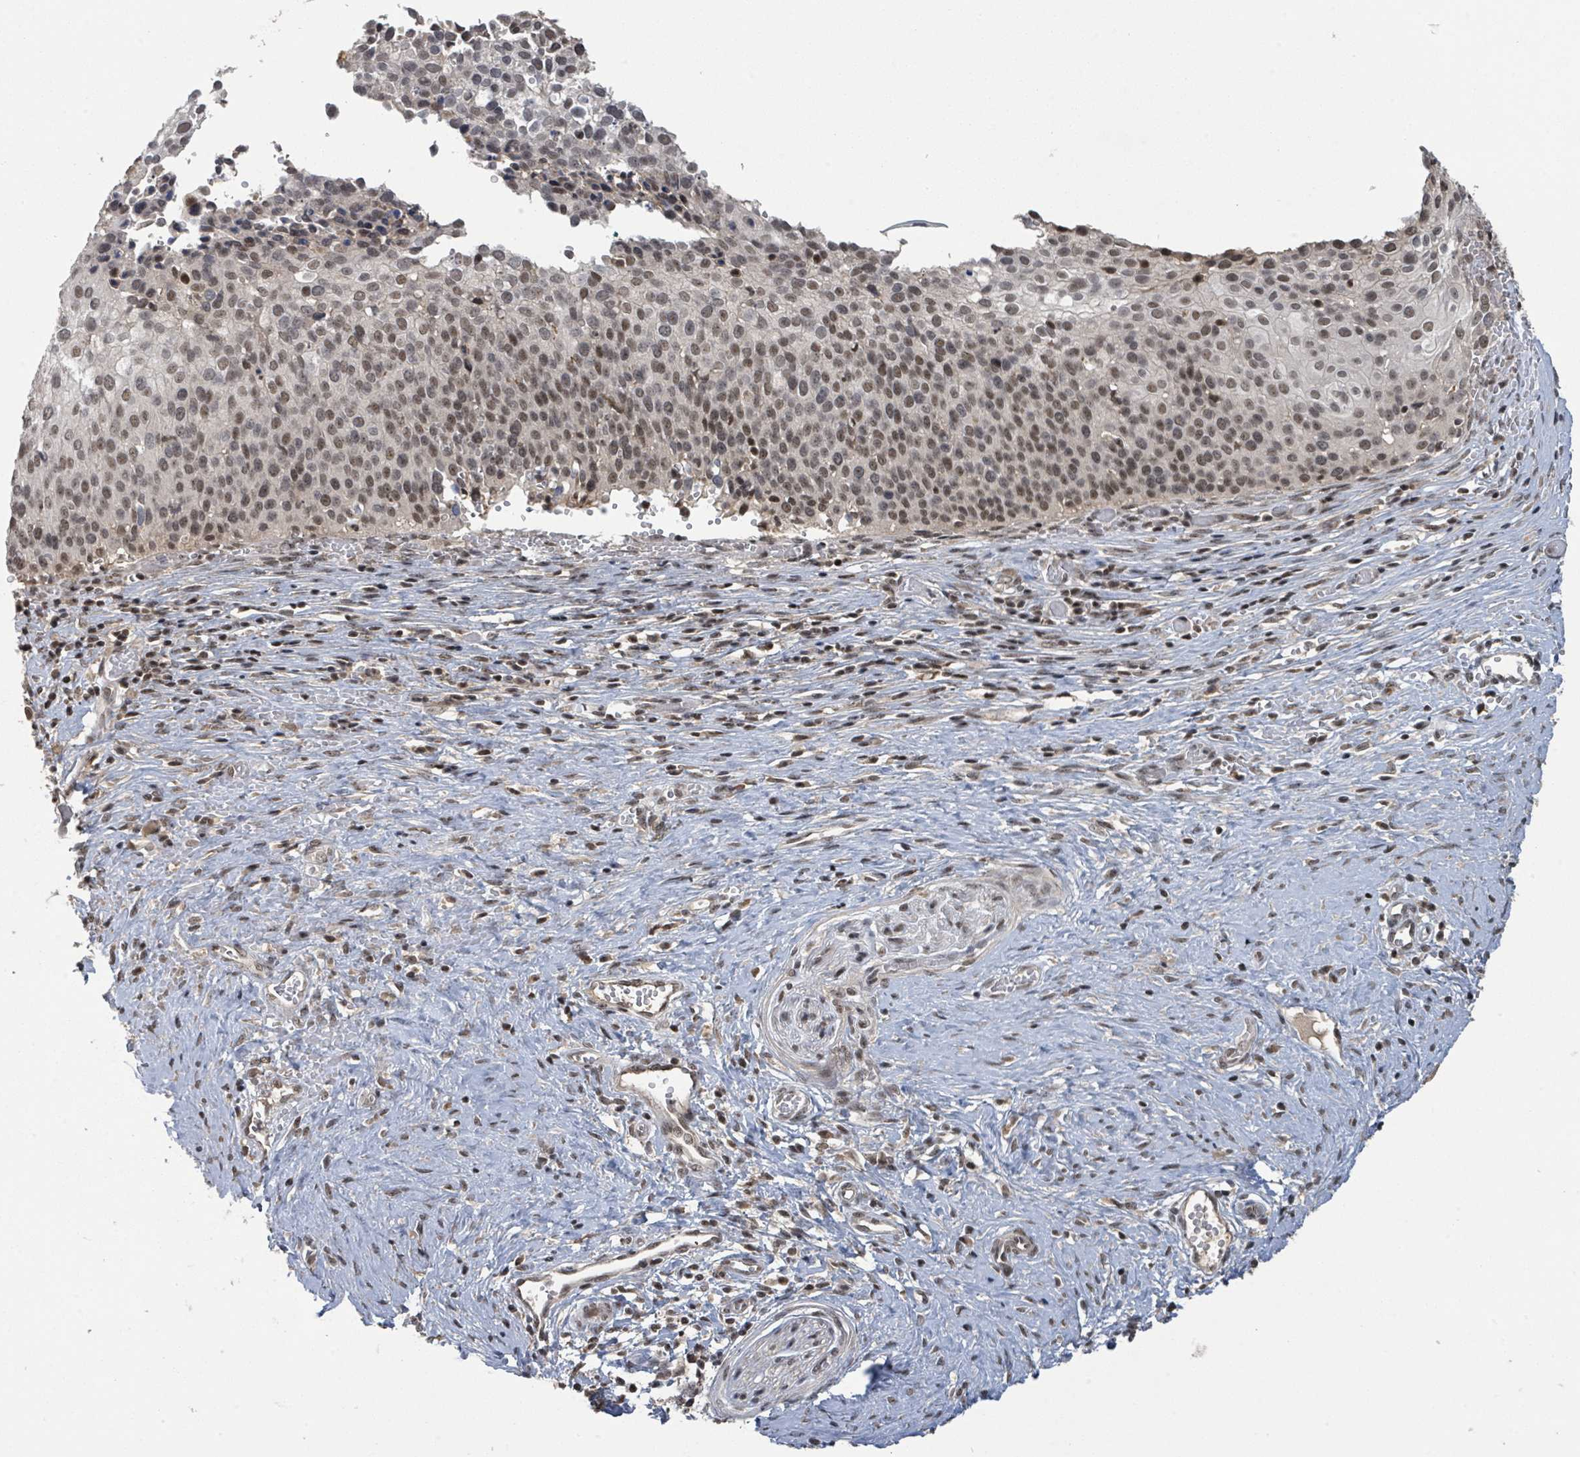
{"staining": {"intensity": "moderate", "quantity": ">75%", "location": "nuclear"}, "tissue": "cervical cancer", "cell_type": "Tumor cells", "image_type": "cancer", "snomed": [{"axis": "morphology", "description": "Squamous cell carcinoma, NOS"}, {"axis": "topography", "description": "Cervix"}], "caption": "IHC staining of cervical cancer, which demonstrates medium levels of moderate nuclear positivity in about >75% of tumor cells indicating moderate nuclear protein staining. The staining was performed using DAB (3,3'-diaminobenzidine) (brown) for protein detection and nuclei were counterstained in hematoxylin (blue).", "gene": "ZBTB14", "patient": {"sex": "female", "age": 44}}